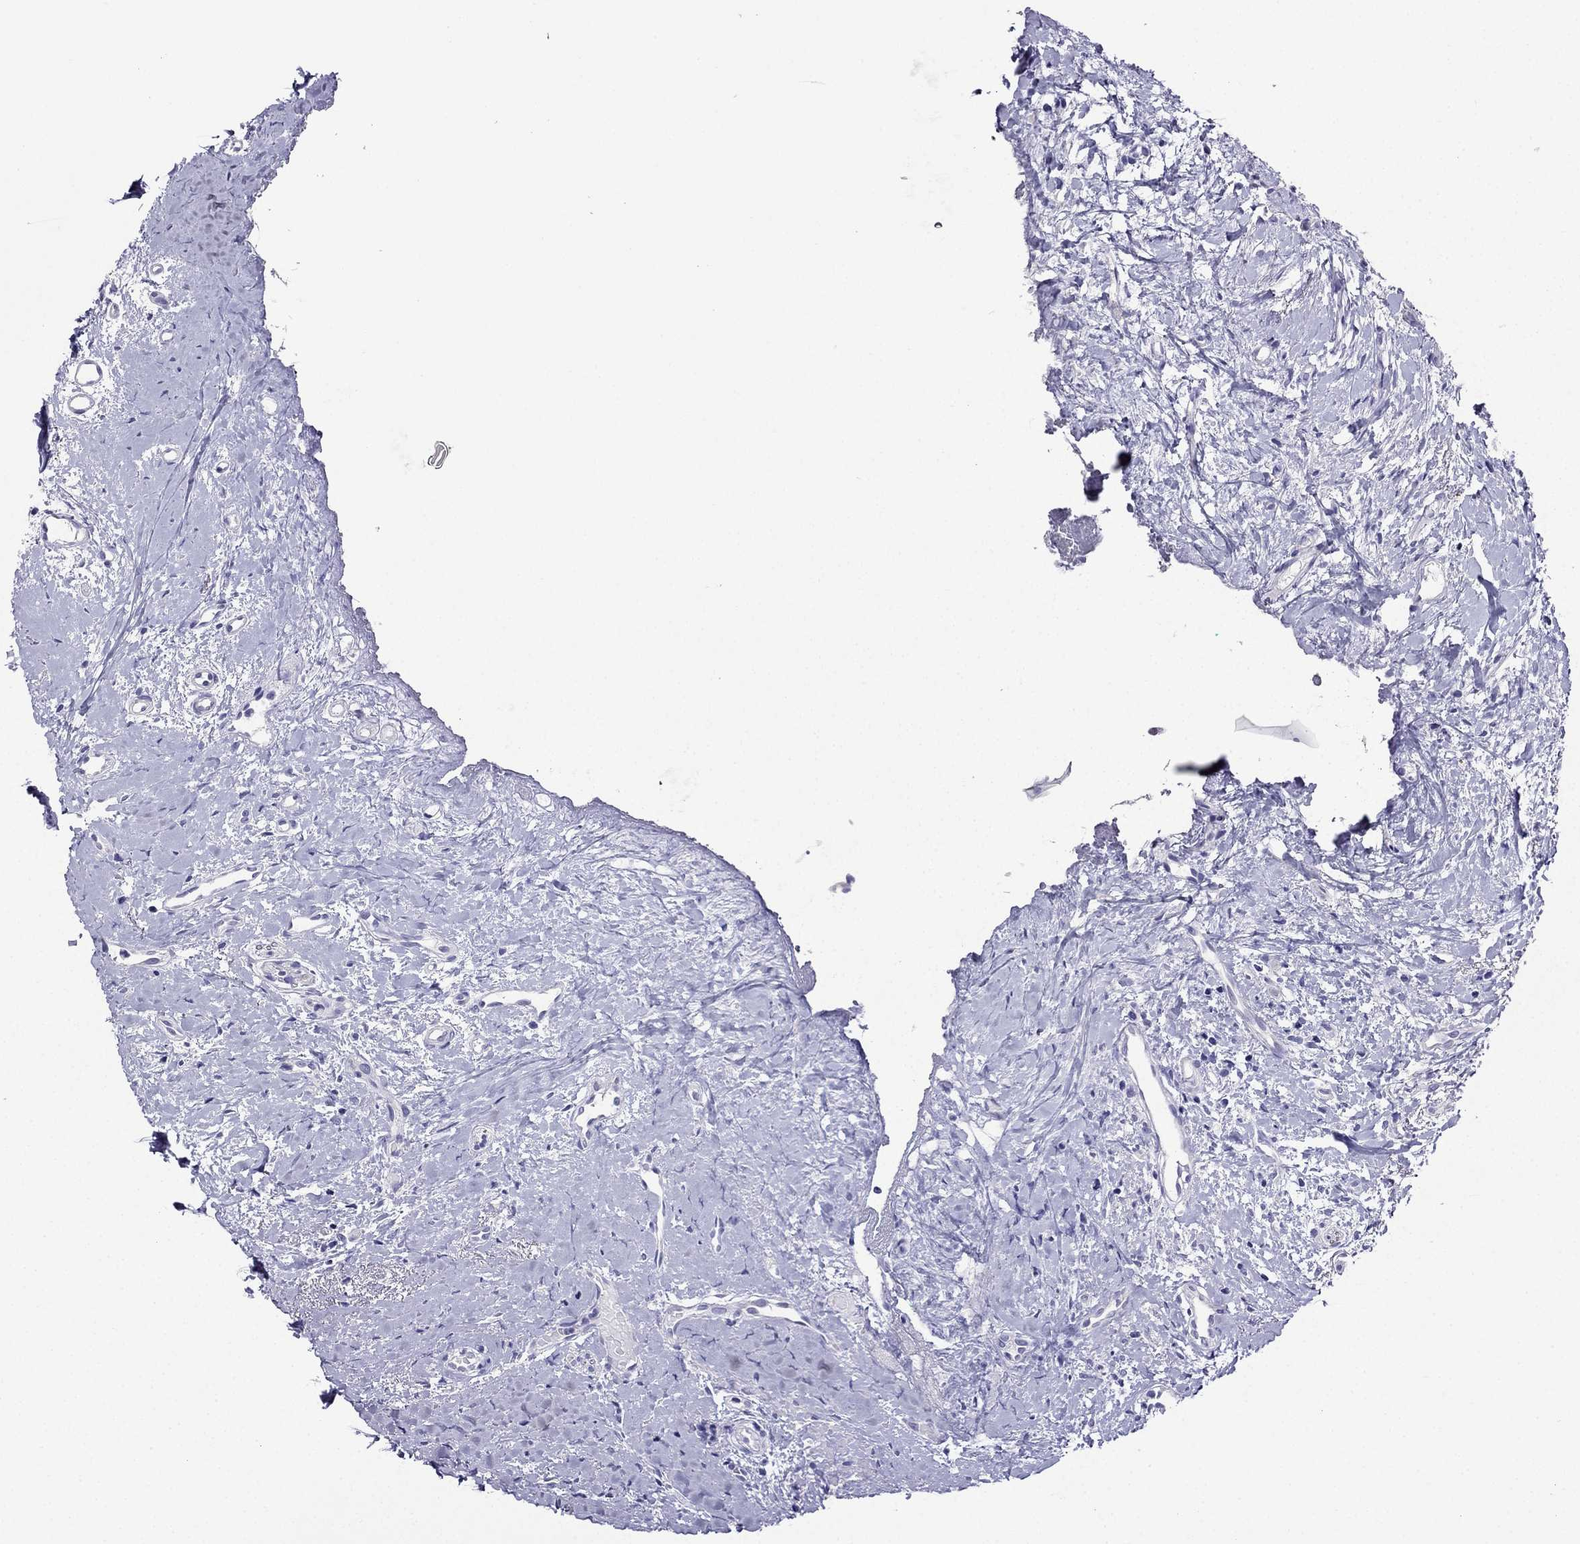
{"staining": {"intensity": "negative", "quantity": "none", "location": "none"}, "tissue": "head and neck cancer", "cell_type": "Tumor cells", "image_type": "cancer", "snomed": [{"axis": "morphology", "description": "Normal tissue, NOS"}, {"axis": "morphology", "description": "Squamous cell carcinoma, NOS"}, {"axis": "topography", "description": "Oral tissue"}, {"axis": "topography", "description": "Salivary gland"}, {"axis": "topography", "description": "Head-Neck"}], "caption": "Immunohistochemistry of human squamous cell carcinoma (head and neck) exhibits no staining in tumor cells. (Immunohistochemistry (ihc), brightfield microscopy, high magnification).", "gene": "KCNJ10", "patient": {"sex": "female", "age": 62}}